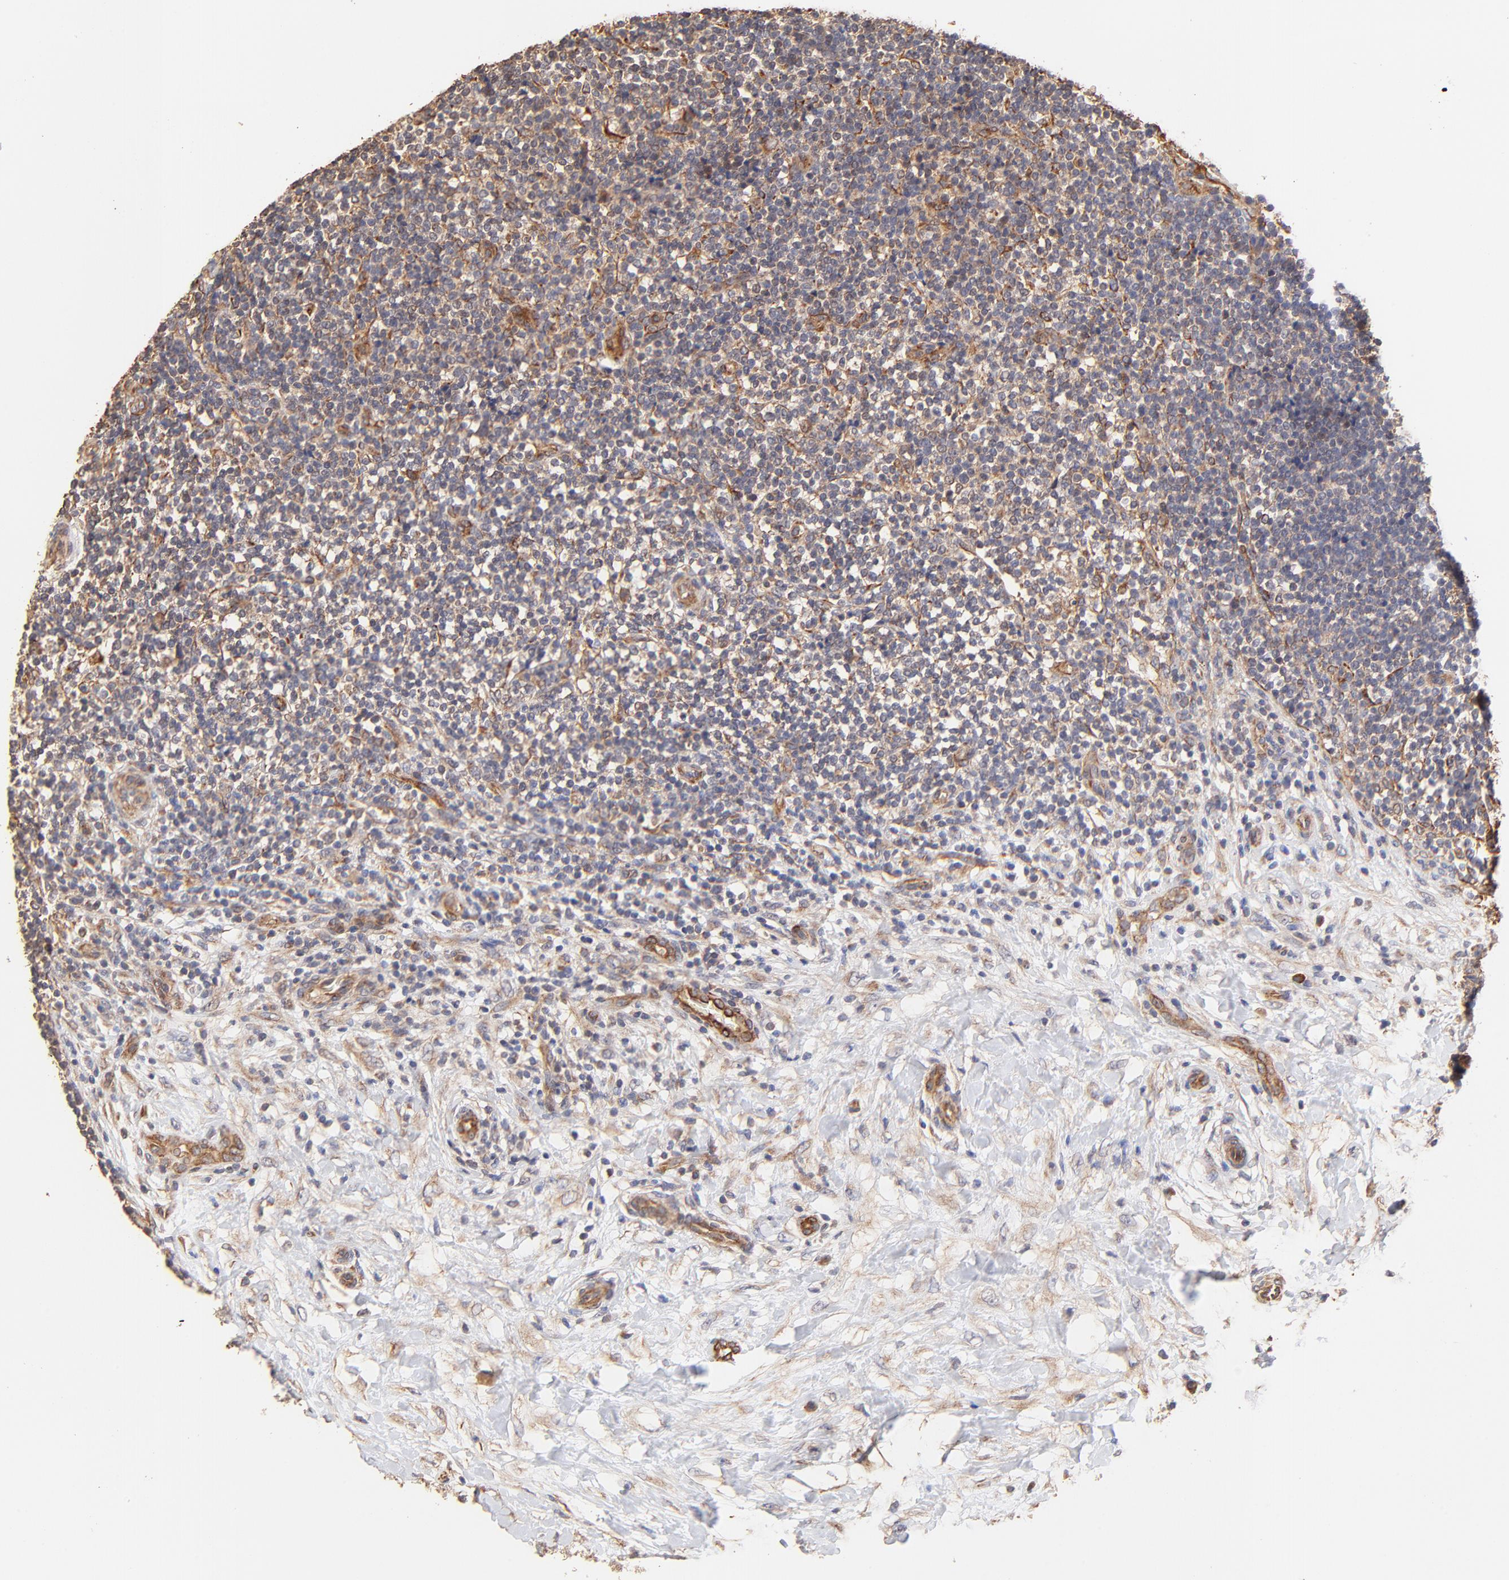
{"staining": {"intensity": "moderate", "quantity": "<25%", "location": "cytoplasmic/membranous"}, "tissue": "lymphoma", "cell_type": "Tumor cells", "image_type": "cancer", "snomed": [{"axis": "morphology", "description": "Malignant lymphoma, non-Hodgkin's type, Low grade"}, {"axis": "topography", "description": "Lymph node"}], "caption": "Tumor cells reveal moderate cytoplasmic/membranous staining in approximately <25% of cells in lymphoma. (Stains: DAB (3,3'-diaminobenzidine) in brown, nuclei in blue, Microscopy: brightfield microscopy at high magnification).", "gene": "TNFAIP3", "patient": {"sex": "female", "age": 76}}